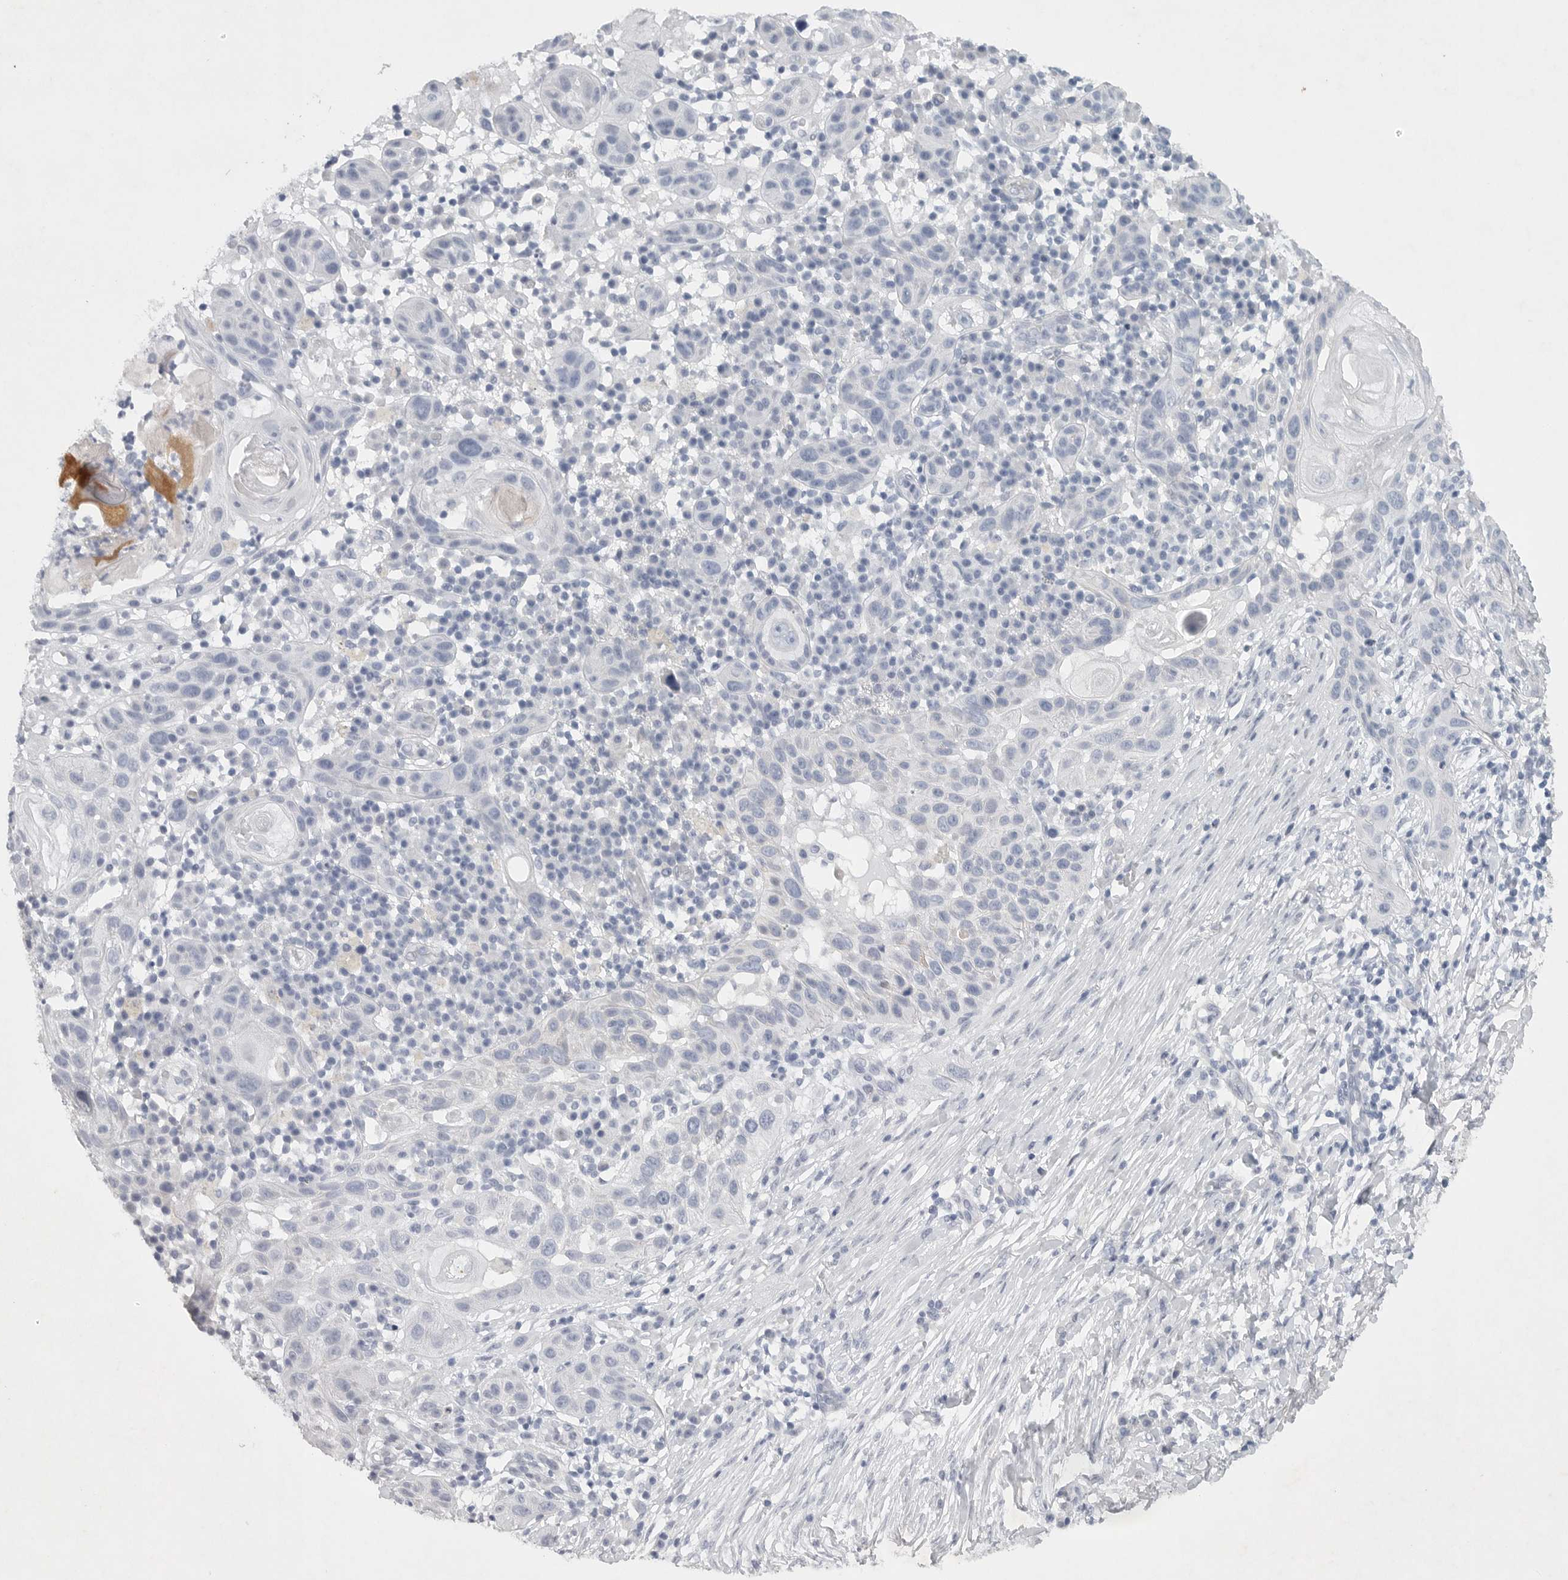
{"staining": {"intensity": "negative", "quantity": "none", "location": "none"}, "tissue": "skin cancer", "cell_type": "Tumor cells", "image_type": "cancer", "snomed": [{"axis": "morphology", "description": "Normal tissue, NOS"}, {"axis": "morphology", "description": "Squamous cell carcinoma, NOS"}, {"axis": "topography", "description": "Skin"}], "caption": "An image of skin cancer (squamous cell carcinoma) stained for a protein exhibits no brown staining in tumor cells.", "gene": "TNR", "patient": {"sex": "female", "age": 96}}